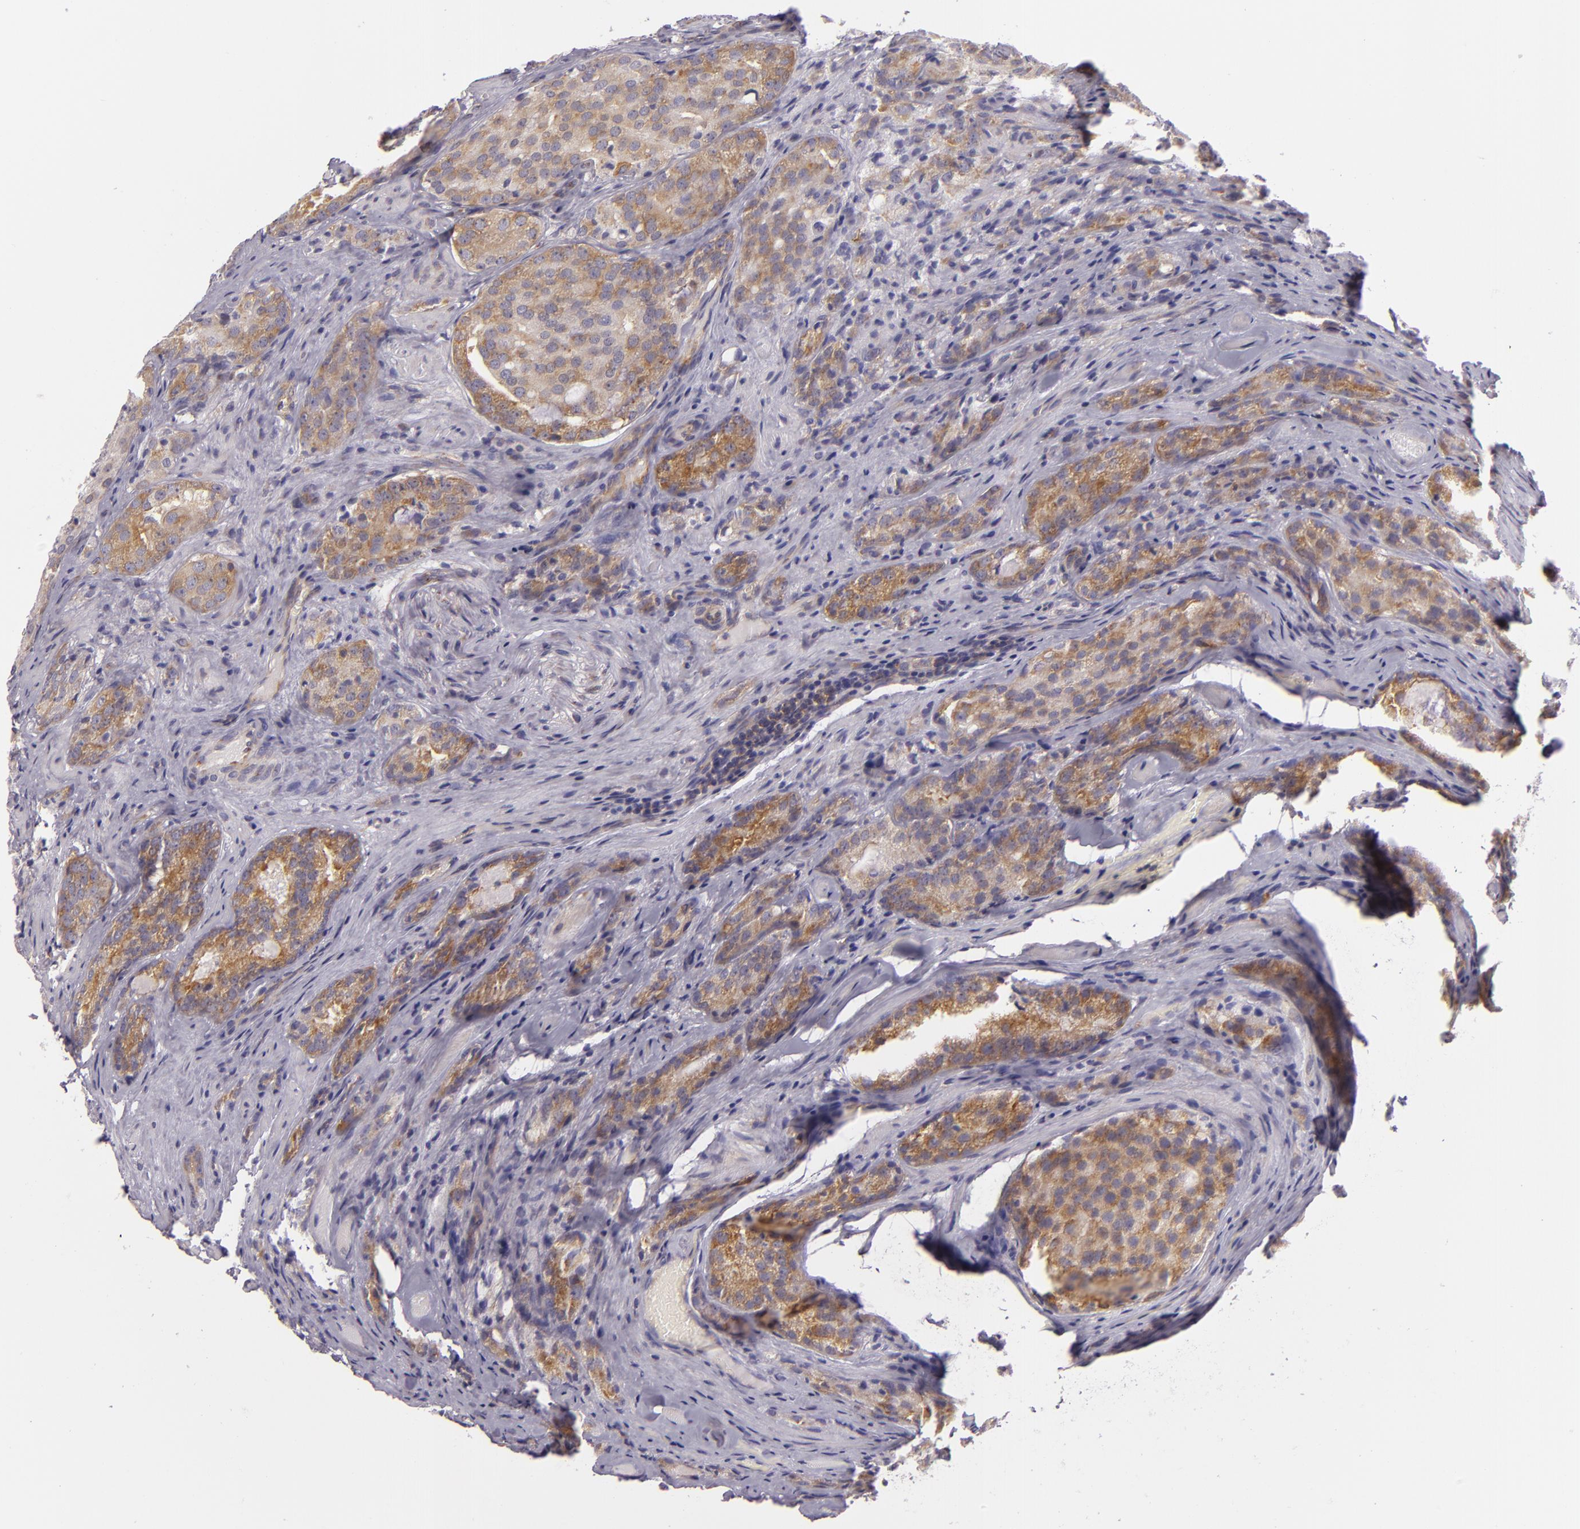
{"staining": {"intensity": "moderate", "quantity": ">75%", "location": "cytoplasmic/membranous"}, "tissue": "prostate cancer", "cell_type": "Tumor cells", "image_type": "cancer", "snomed": [{"axis": "morphology", "description": "Adenocarcinoma, Medium grade"}, {"axis": "topography", "description": "Prostate"}], "caption": "This is a micrograph of IHC staining of prostate cancer, which shows moderate expression in the cytoplasmic/membranous of tumor cells.", "gene": "UPF3B", "patient": {"sex": "male", "age": 60}}